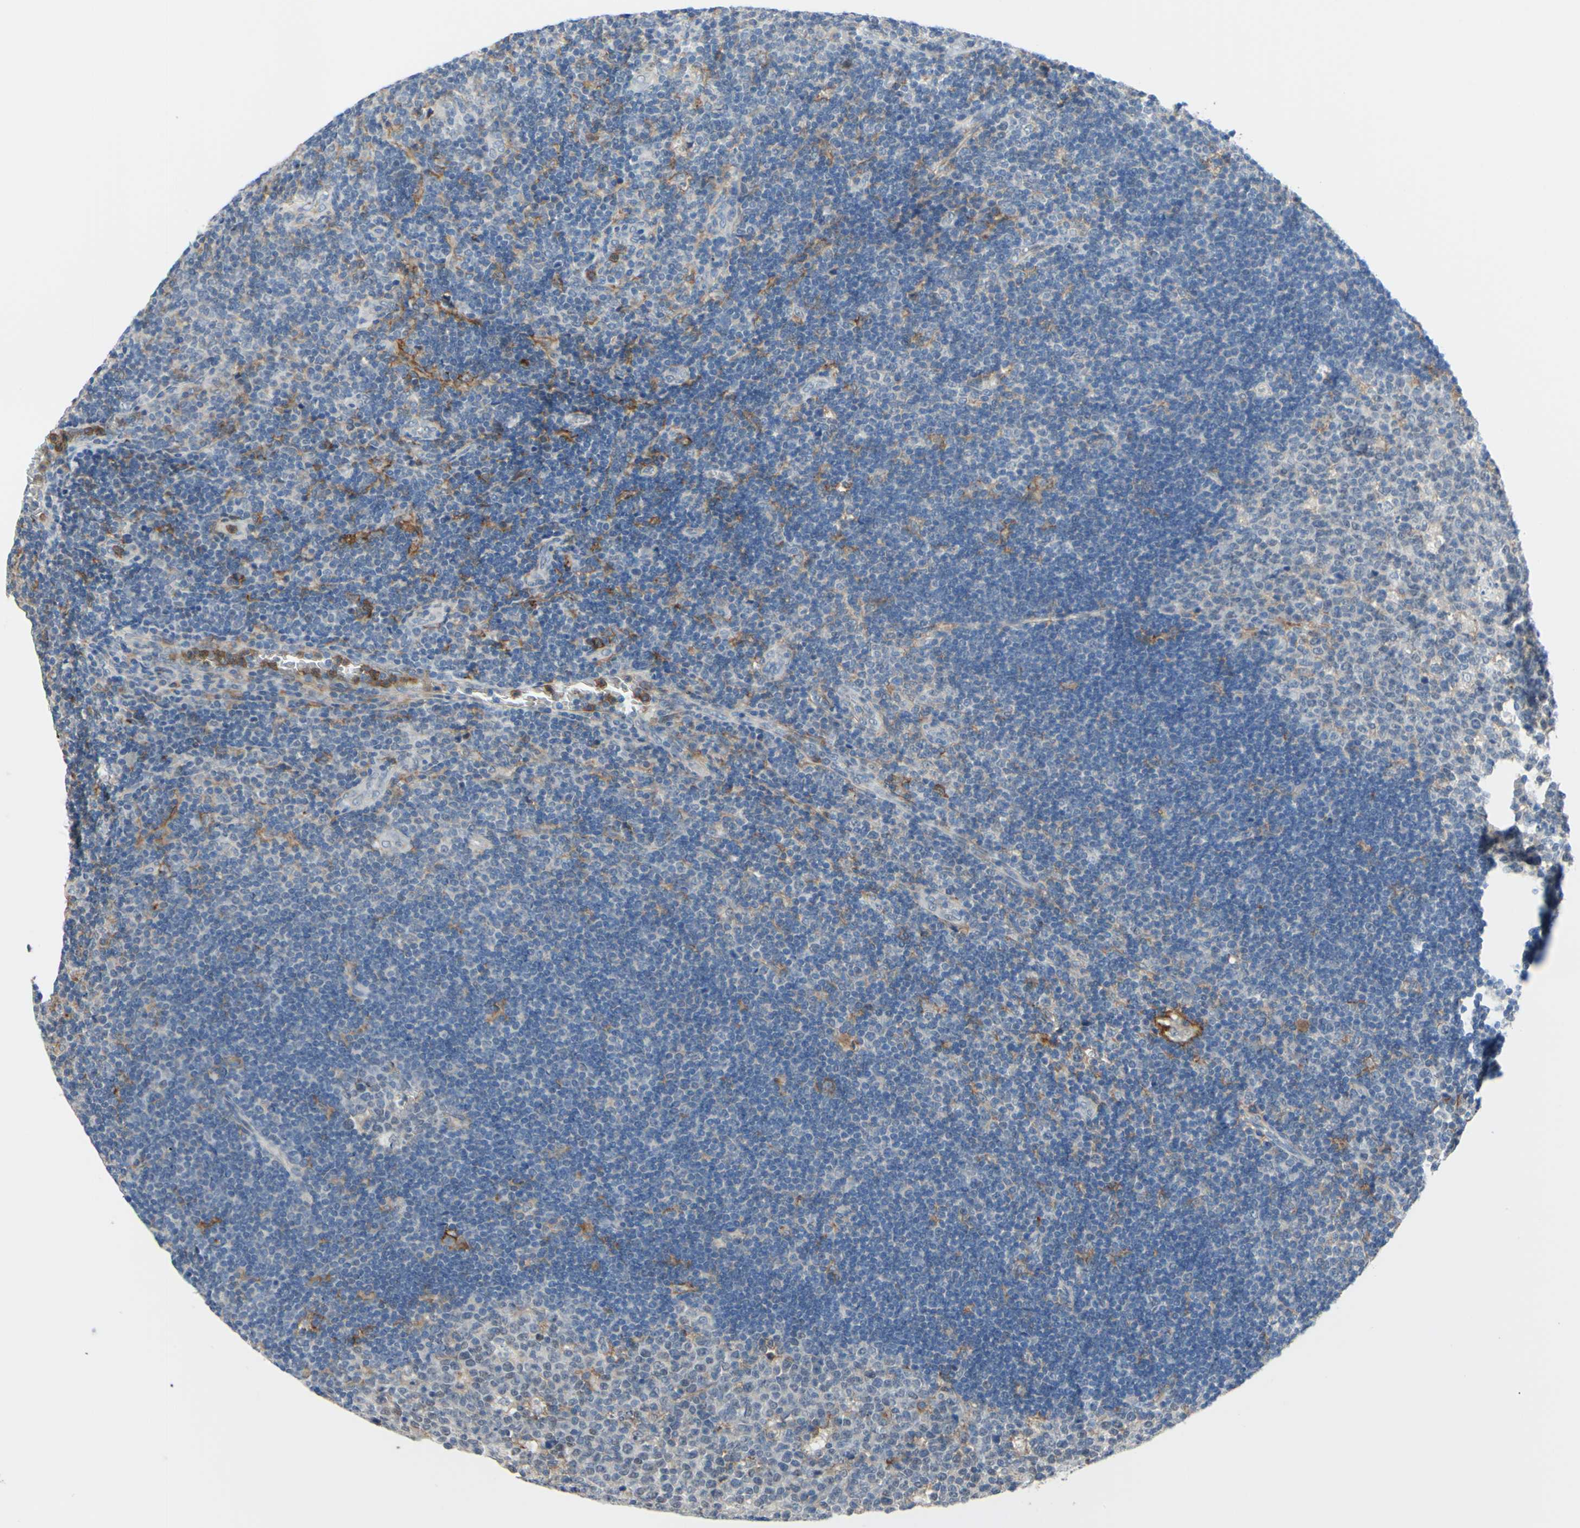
{"staining": {"intensity": "weak", "quantity": "25%-75%", "location": "cytoplasmic/membranous"}, "tissue": "lymph node", "cell_type": "Germinal center cells", "image_type": "normal", "snomed": [{"axis": "morphology", "description": "Normal tissue, NOS"}, {"axis": "topography", "description": "Lymph node"}, {"axis": "topography", "description": "Salivary gland"}], "caption": "Weak cytoplasmic/membranous protein expression is seen in approximately 25%-75% of germinal center cells in lymph node. The staining was performed using DAB (3,3'-diaminobenzidine), with brown indicating positive protein expression. Nuclei are stained blue with hematoxylin.", "gene": "FCGR2A", "patient": {"sex": "male", "age": 8}}